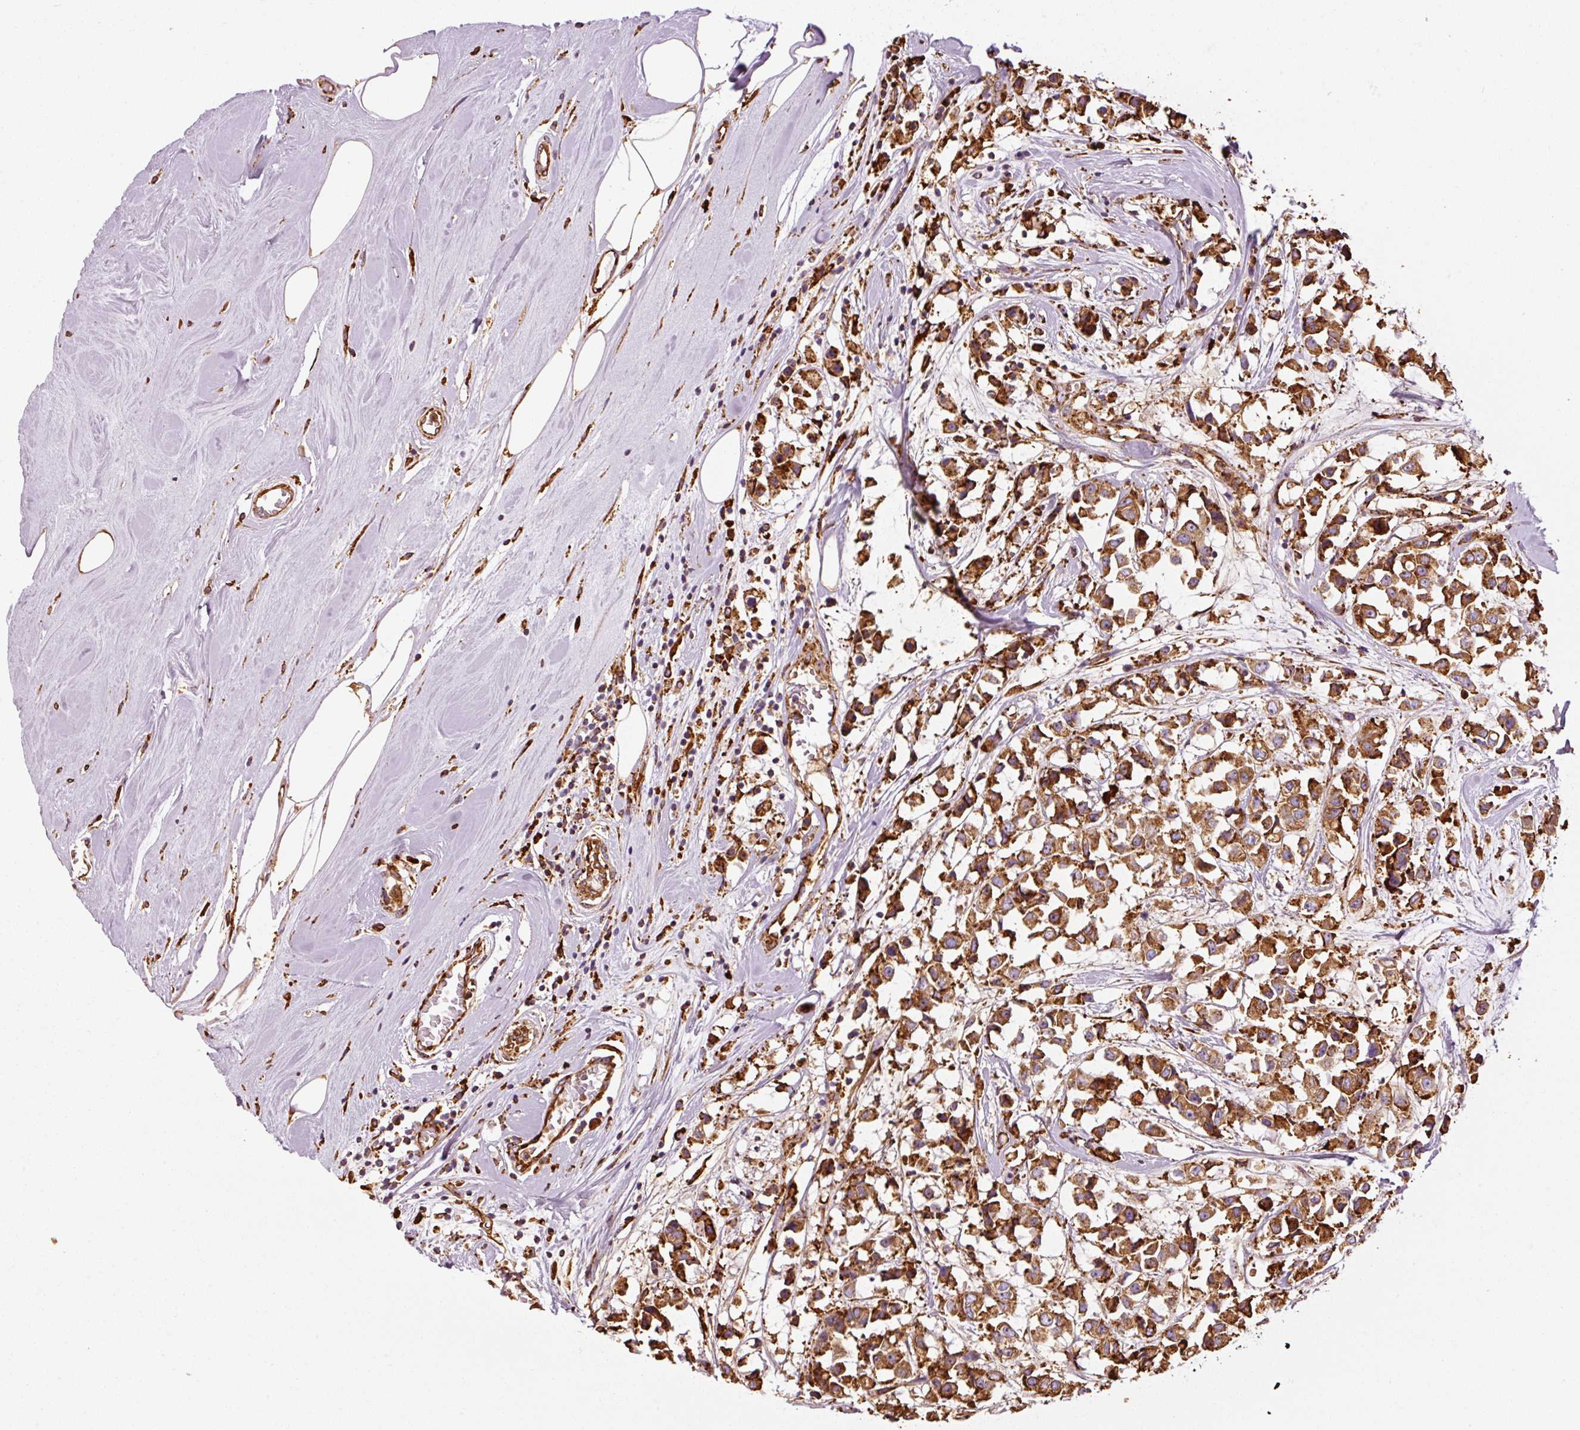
{"staining": {"intensity": "strong", "quantity": ">75%", "location": "cytoplasmic/membranous"}, "tissue": "breast cancer", "cell_type": "Tumor cells", "image_type": "cancer", "snomed": [{"axis": "morphology", "description": "Duct carcinoma"}, {"axis": "topography", "description": "Breast"}], "caption": "Human breast cancer (infiltrating ductal carcinoma) stained for a protein (brown) displays strong cytoplasmic/membranous positive staining in approximately >75% of tumor cells.", "gene": "KLC1", "patient": {"sex": "female", "age": 61}}